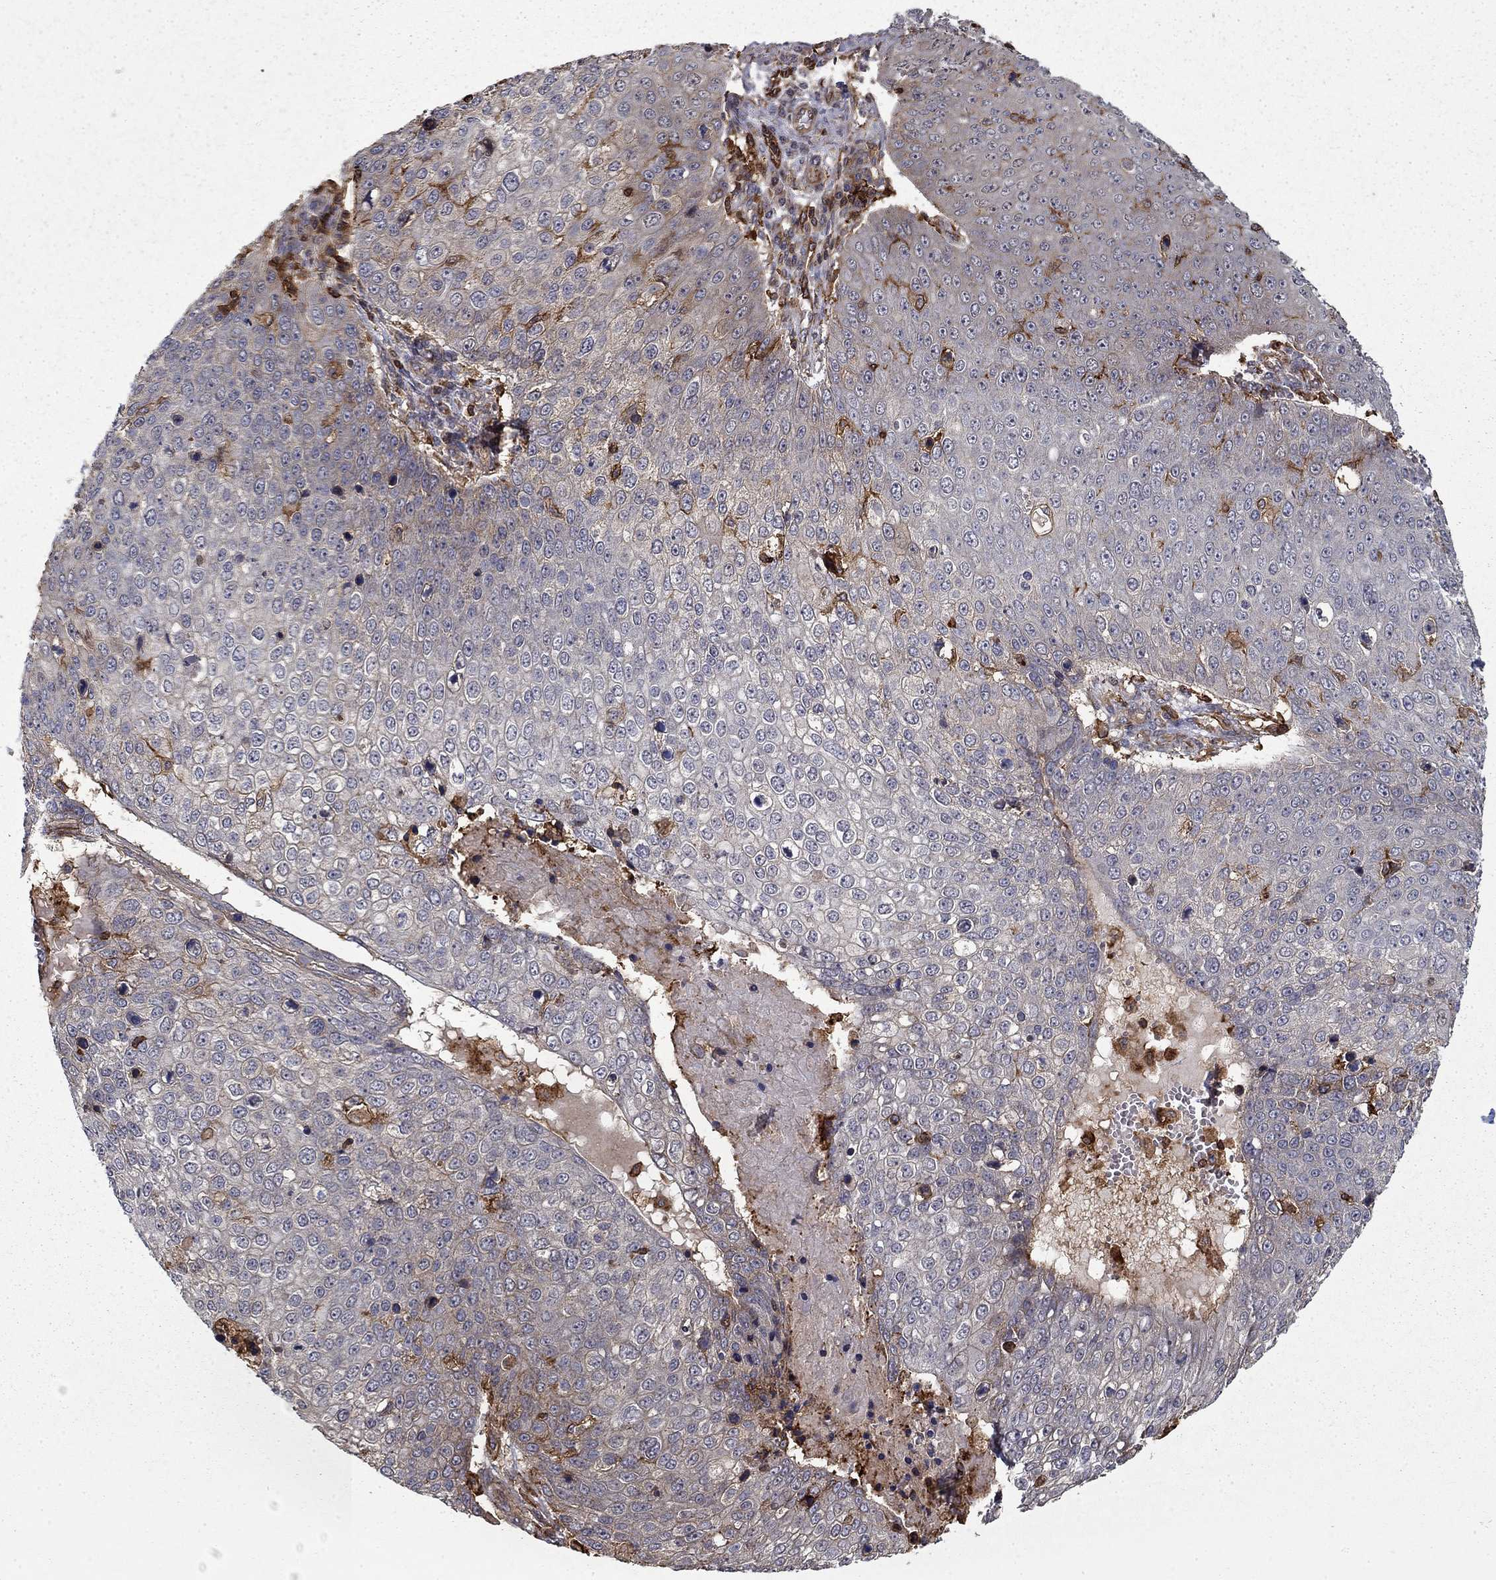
{"staining": {"intensity": "weak", "quantity": "<25%", "location": "cytoplasmic/membranous"}, "tissue": "skin cancer", "cell_type": "Tumor cells", "image_type": "cancer", "snomed": [{"axis": "morphology", "description": "Squamous cell carcinoma, NOS"}, {"axis": "topography", "description": "Skin"}], "caption": "Tumor cells show no significant protein expression in squamous cell carcinoma (skin).", "gene": "ADM", "patient": {"sex": "male", "age": 71}}